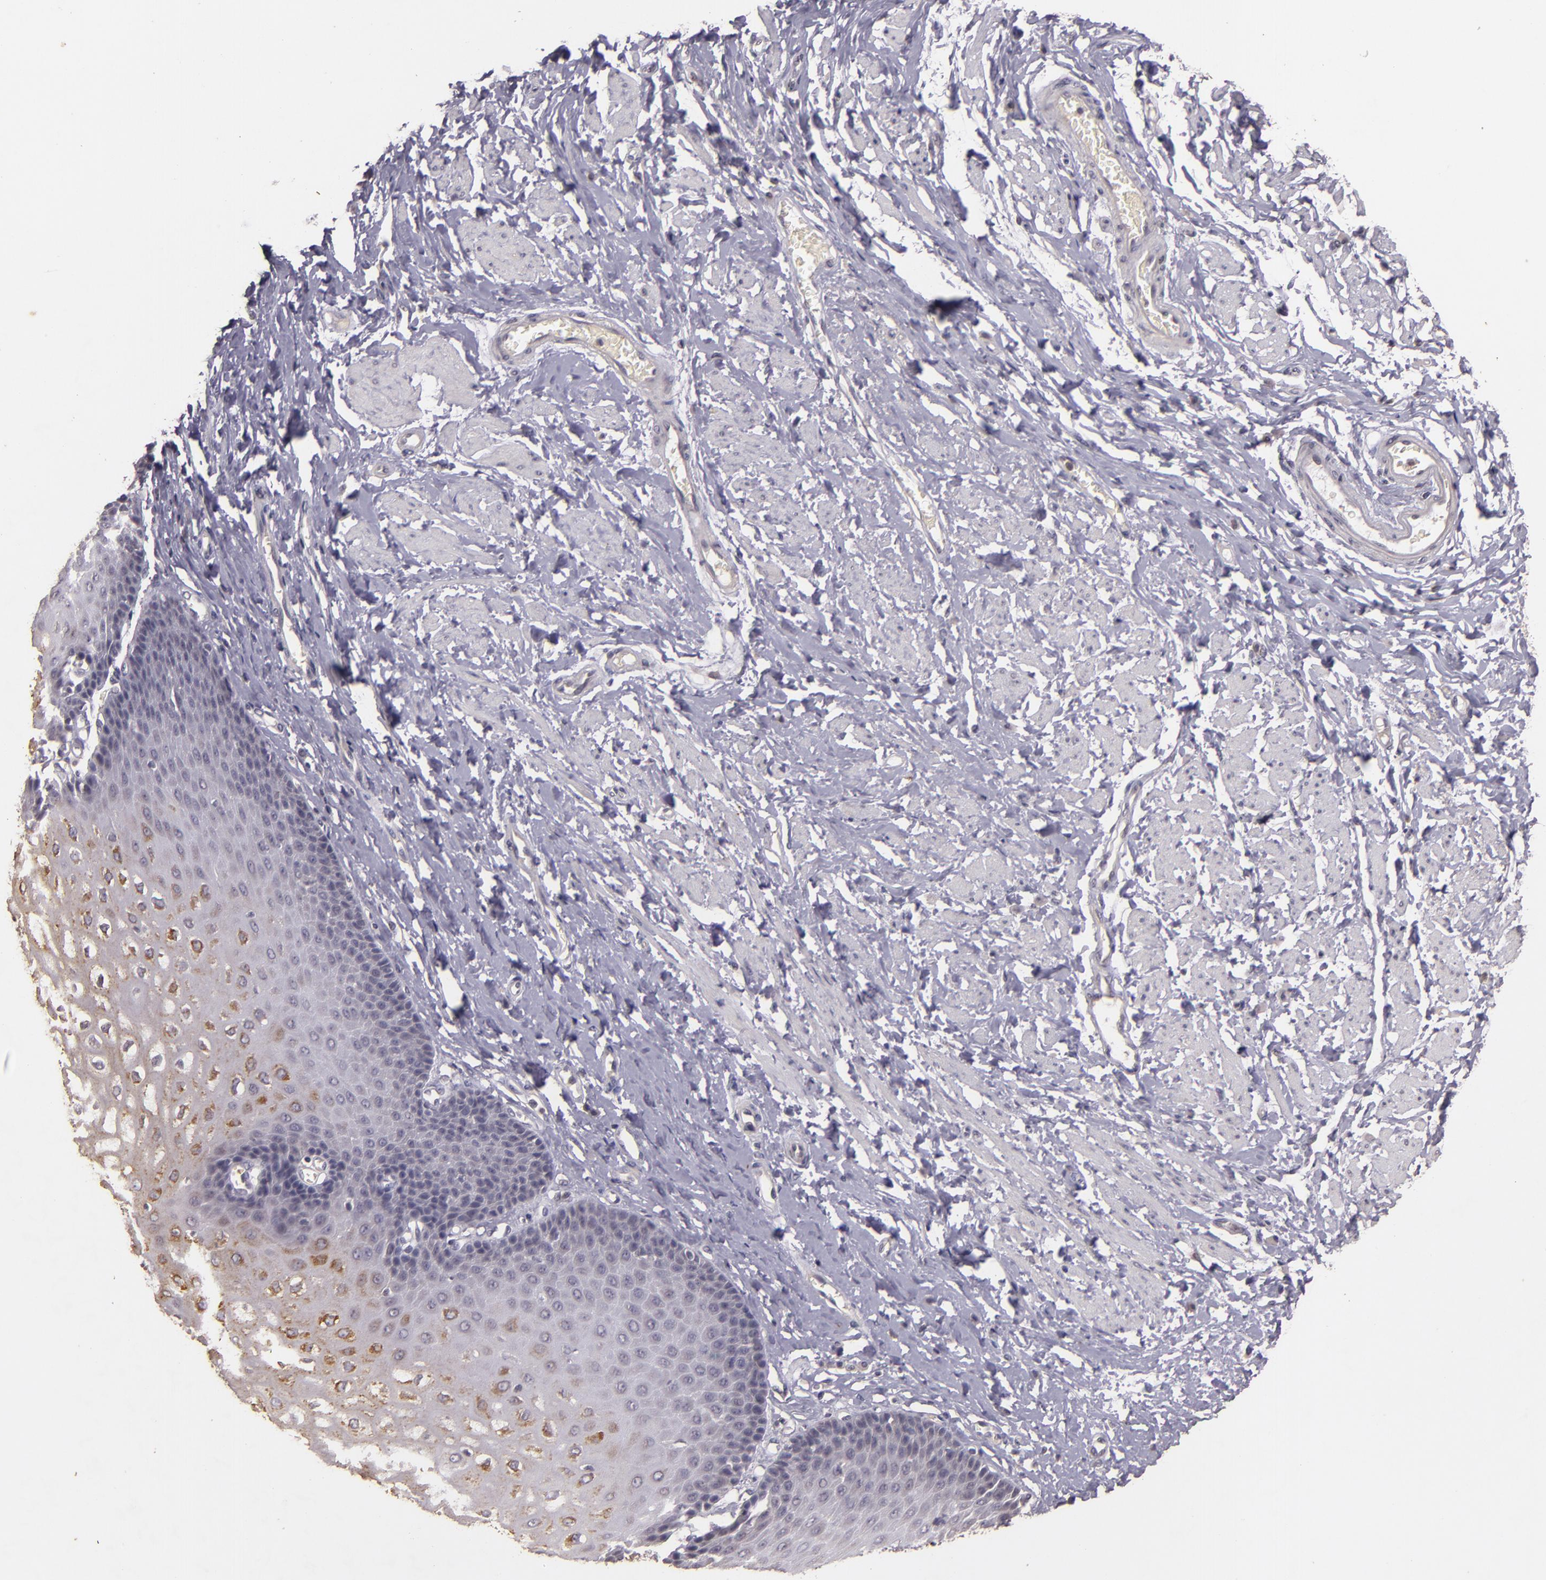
{"staining": {"intensity": "moderate", "quantity": "<25%", "location": "cytoplasmic/membranous"}, "tissue": "esophagus", "cell_type": "Squamous epithelial cells", "image_type": "normal", "snomed": [{"axis": "morphology", "description": "Normal tissue, NOS"}, {"axis": "topography", "description": "Esophagus"}], "caption": "Moderate cytoplasmic/membranous expression for a protein is present in approximately <25% of squamous epithelial cells of unremarkable esophagus using IHC.", "gene": "TFF1", "patient": {"sex": "male", "age": 70}}